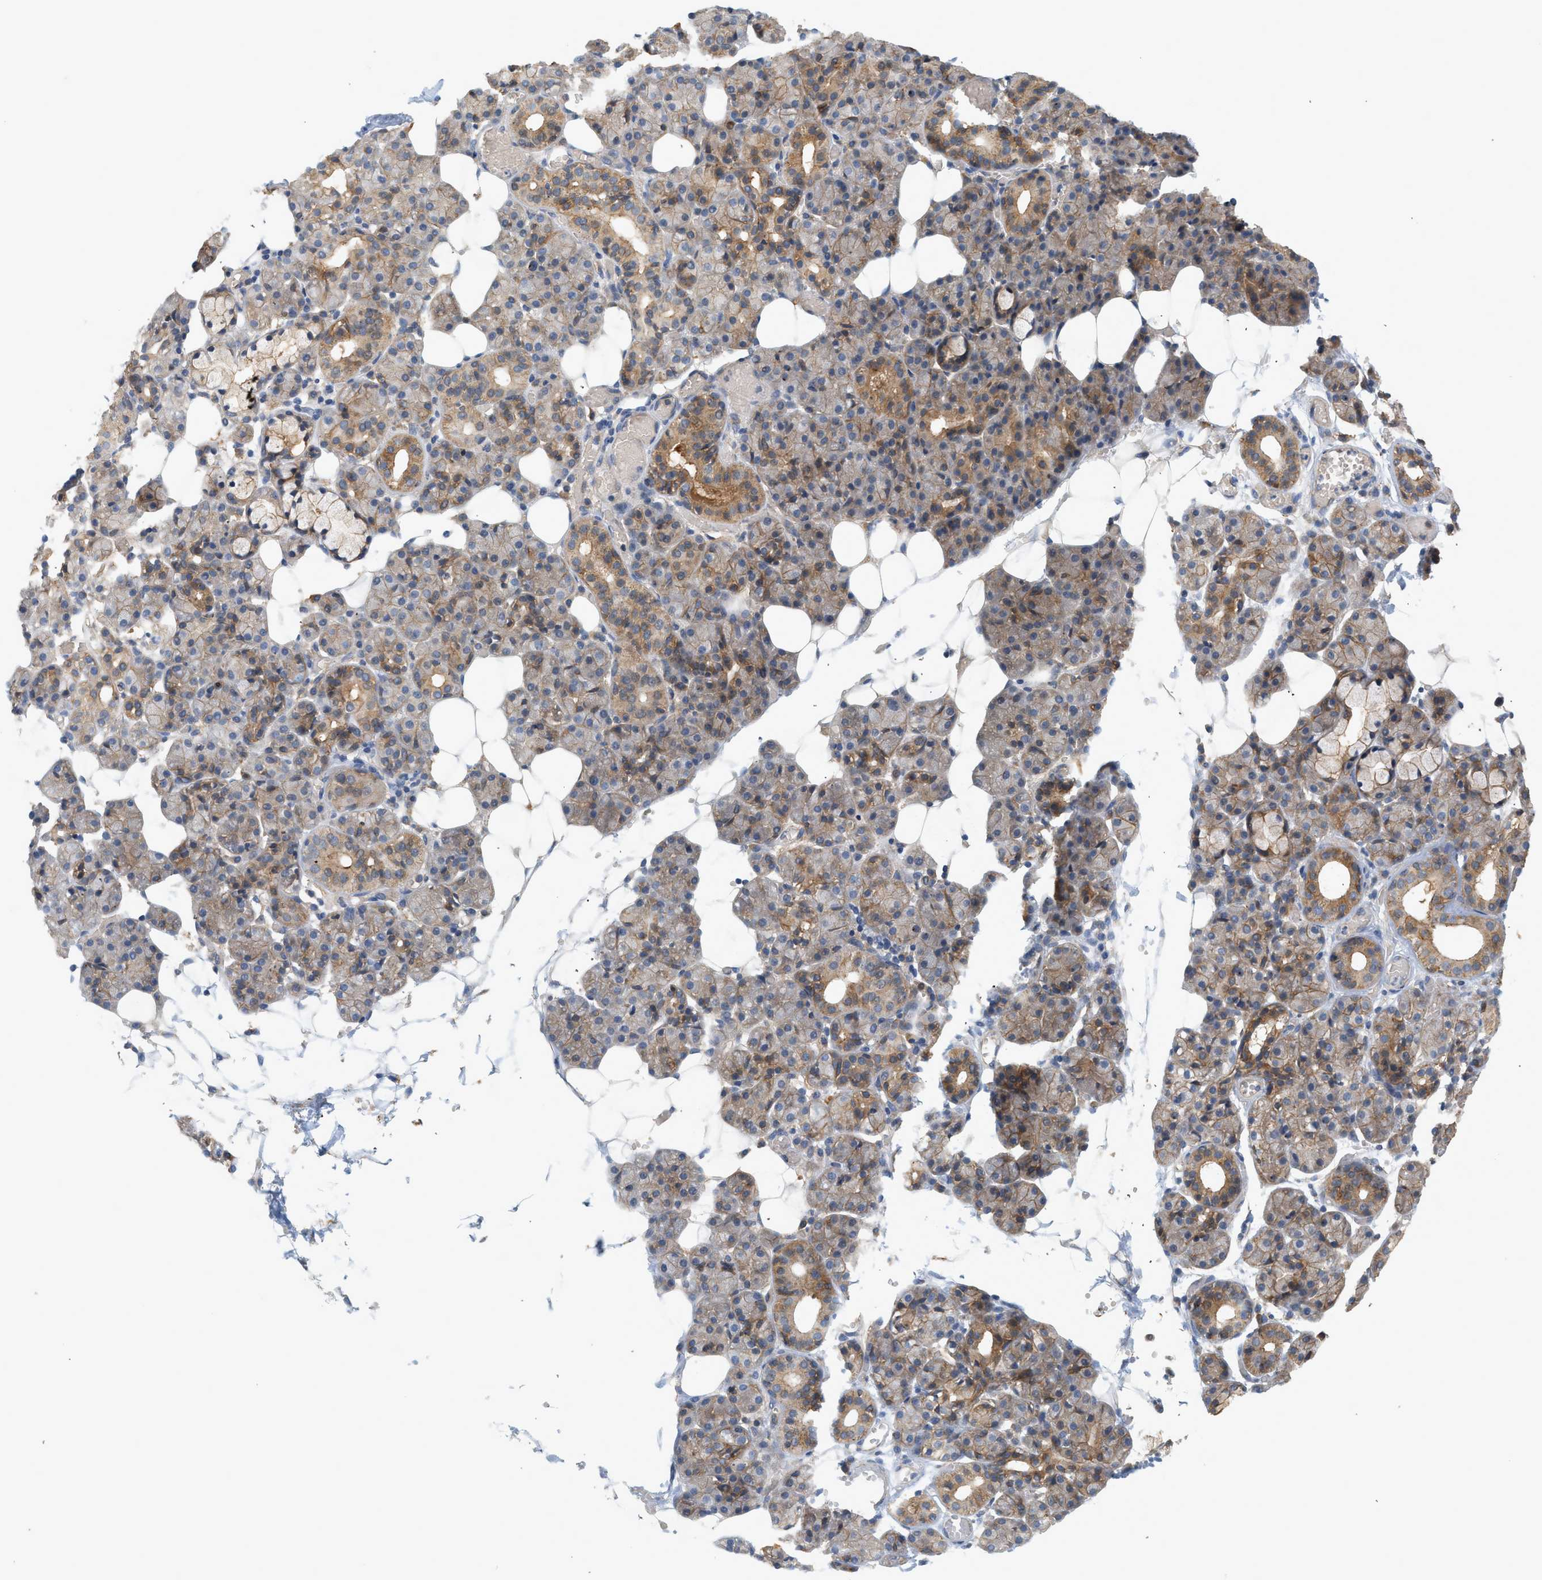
{"staining": {"intensity": "moderate", "quantity": "25%-75%", "location": "cytoplasmic/membranous"}, "tissue": "salivary gland", "cell_type": "Glandular cells", "image_type": "normal", "snomed": [{"axis": "morphology", "description": "Normal tissue, NOS"}, {"axis": "topography", "description": "Salivary gland"}], "caption": "DAB immunohistochemical staining of benign salivary gland exhibits moderate cytoplasmic/membranous protein positivity in about 25%-75% of glandular cells.", "gene": "CTXN1", "patient": {"sex": "male", "age": 63}}